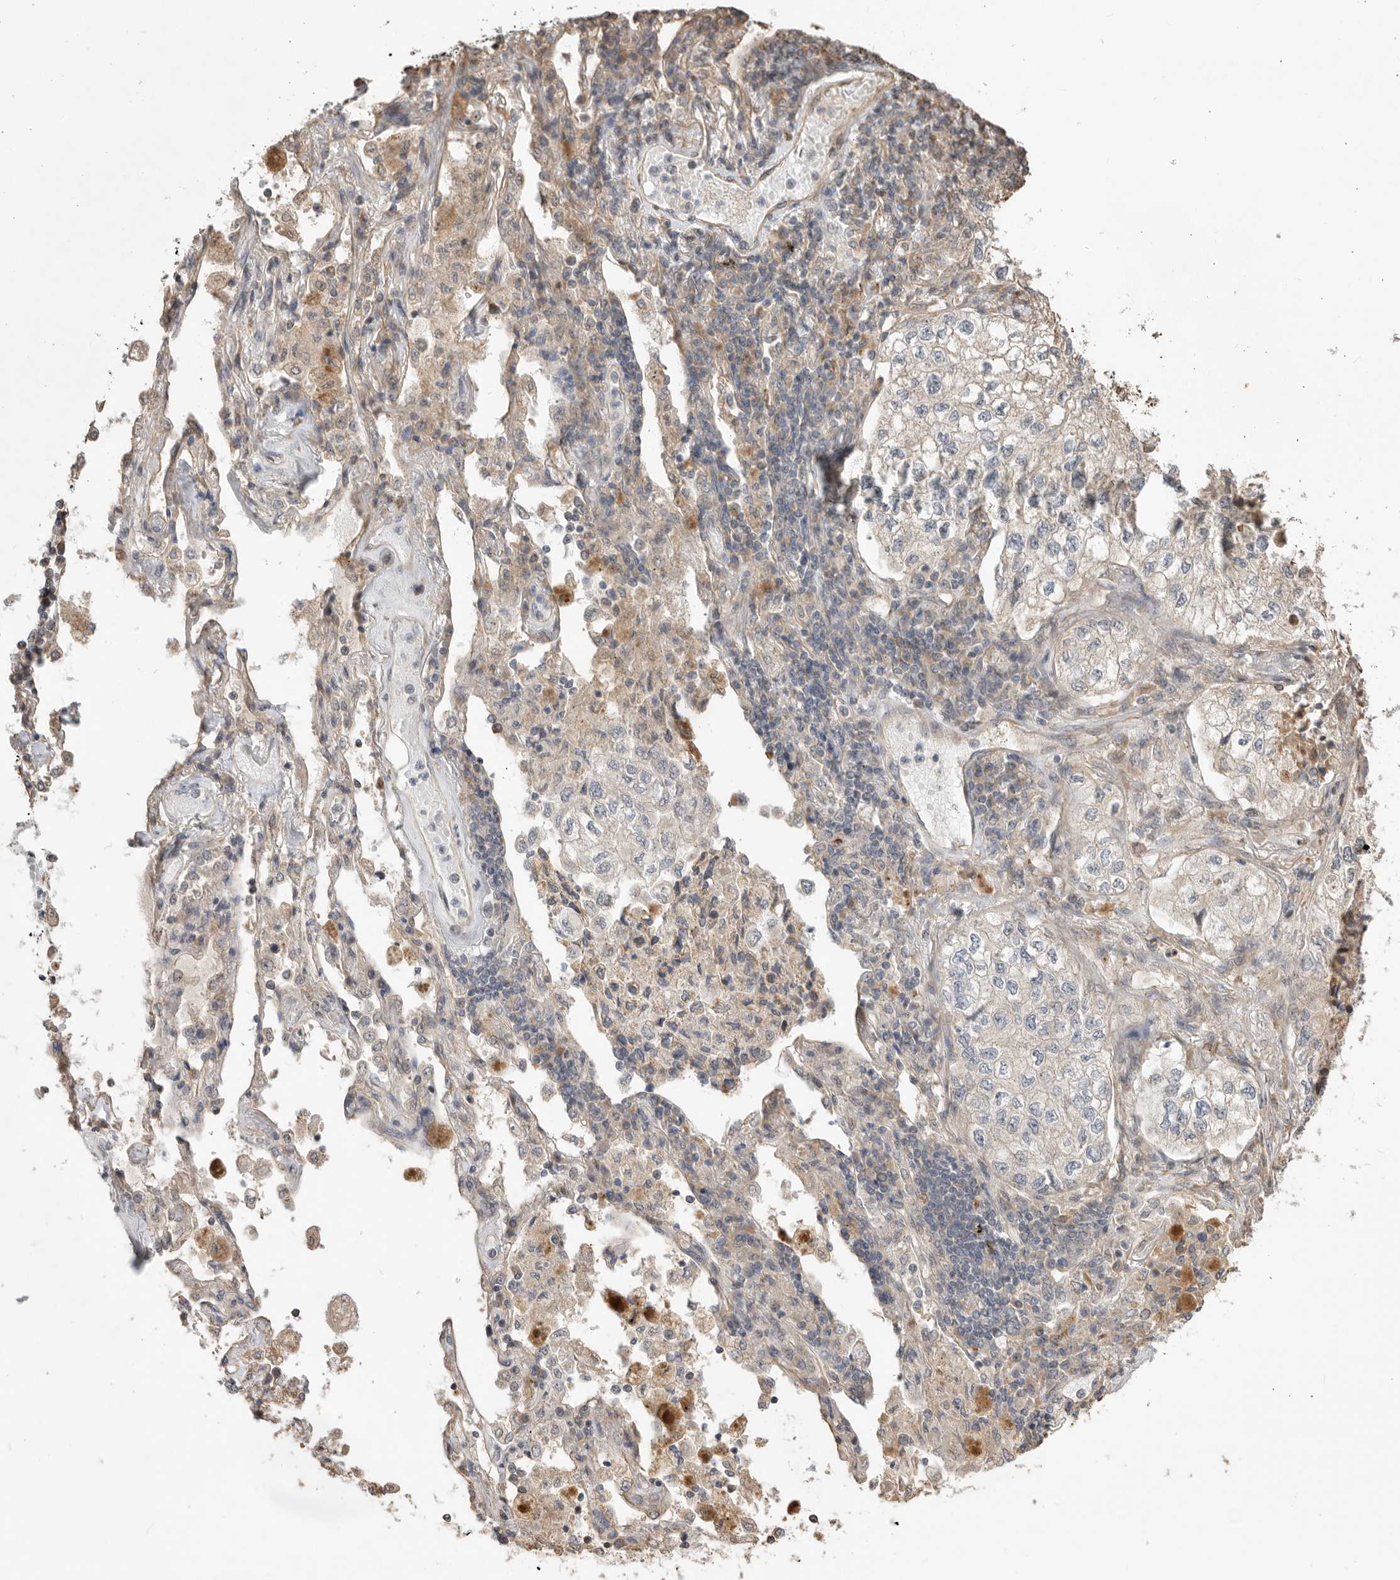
{"staining": {"intensity": "negative", "quantity": "none", "location": "none"}, "tissue": "lung cancer", "cell_type": "Tumor cells", "image_type": "cancer", "snomed": [{"axis": "morphology", "description": "Adenocarcinoma, NOS"}, {"axis": "topography", "description": "Lung"}], "caption": "Immunohistochemistry histopathology image of neoplastic tissue: human lung cancer stained with DAB (3,3'-diaminobenzidine) shows no significant protein positivity in tumor cells.", "gene": "DPH7", "patient": {"sex": "male", "age": 63}}